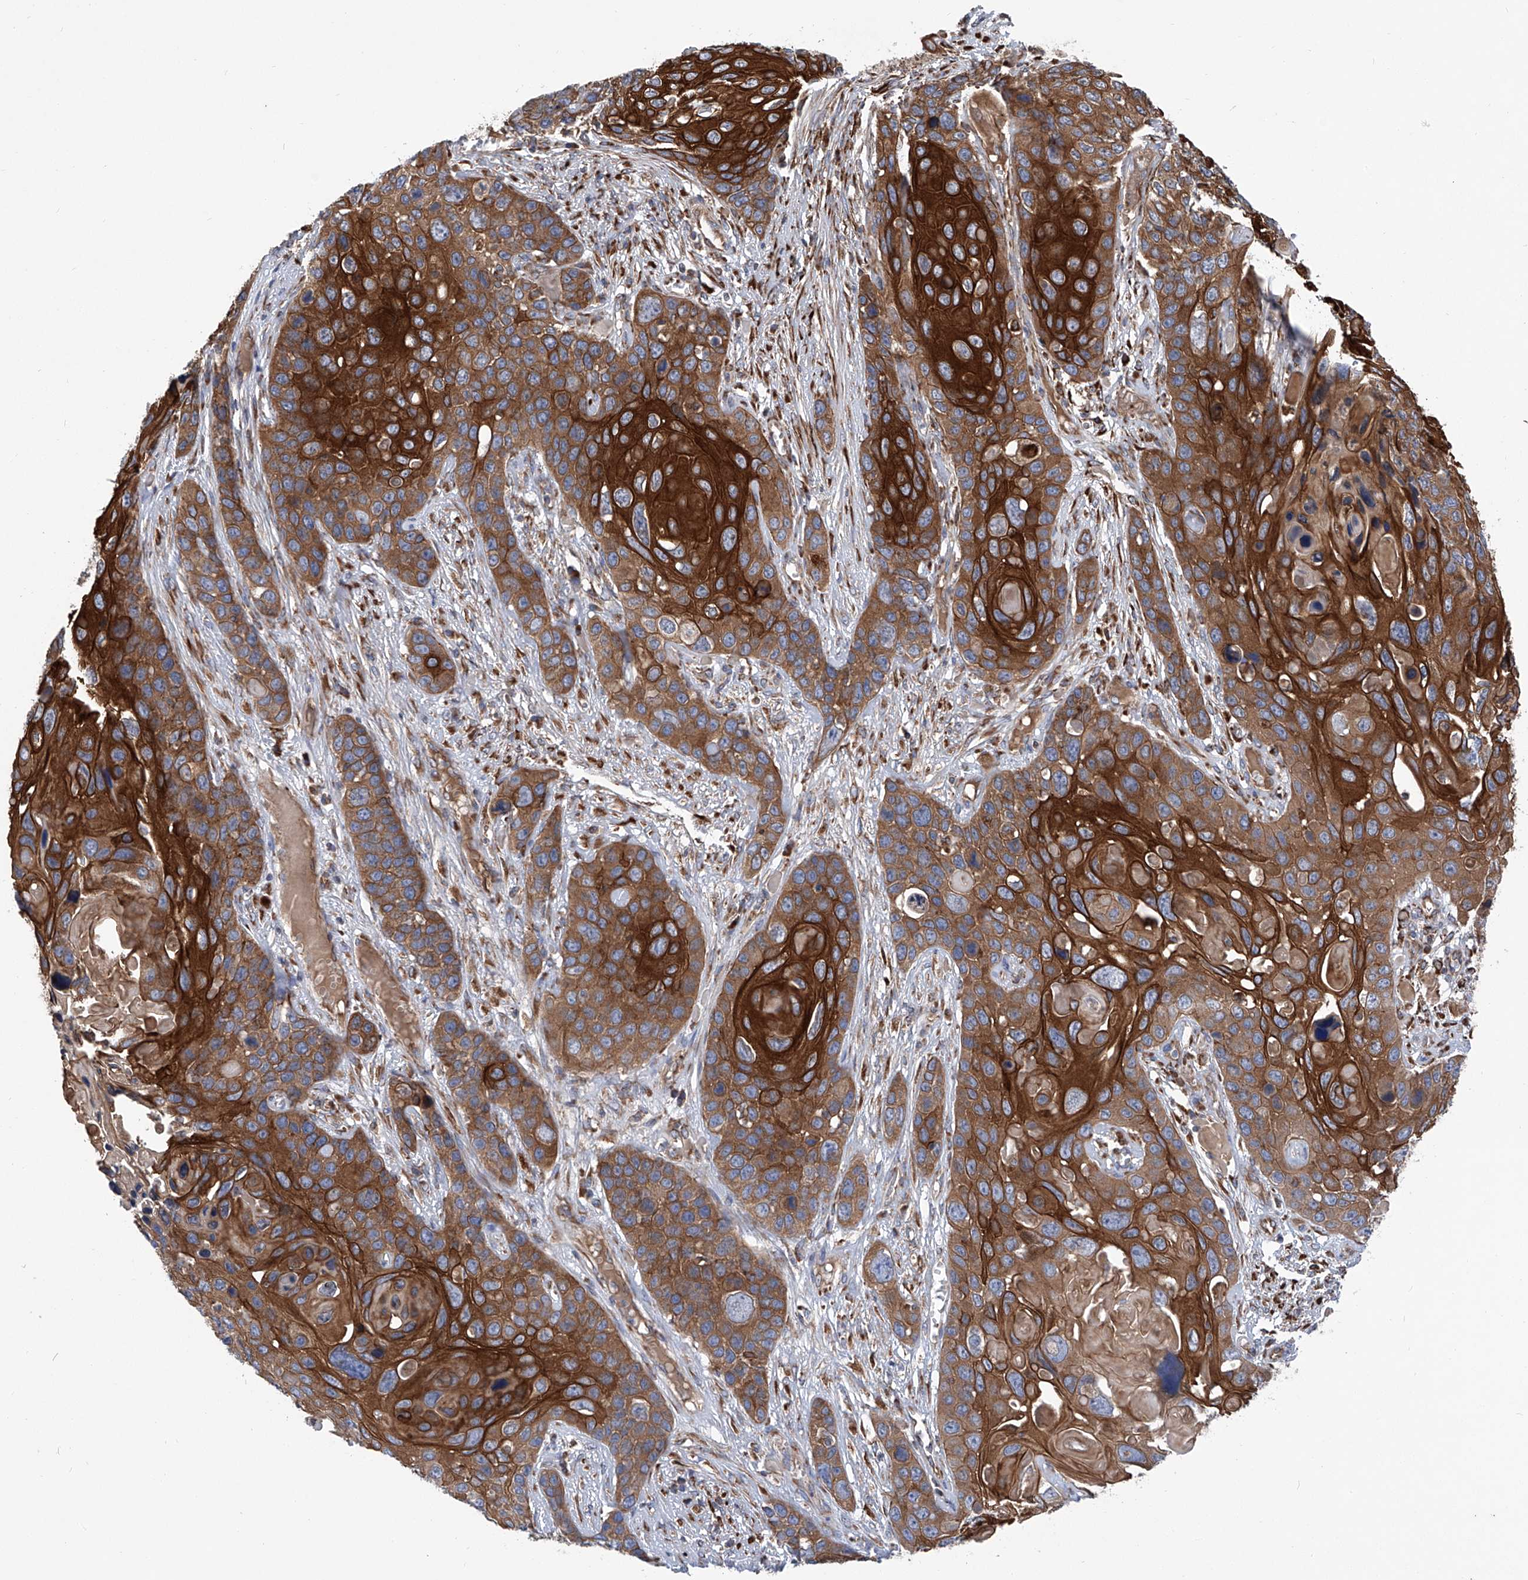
{"staining": {"intensity": "strong", "quantity": ">75%", "location": "cytoplasmic/membranous"}, "tissue": "skin cancer", "cell_type": "Tumor cells", "image_type": "cancer", "snomed": [{"axis": "morphology", "description": "Squamous cell carcinoma, NOS"}, {"axis": "topography", "description": "Skin"}], "caption": "A photomicrograph of human squamous cell carcinoma (skin) stained for a protein exhibits strong cytoplasmic/membranous brown staining in tumor cells.", "gene": "ASCC3", "patient": {"sex": "male", "age": 55}}